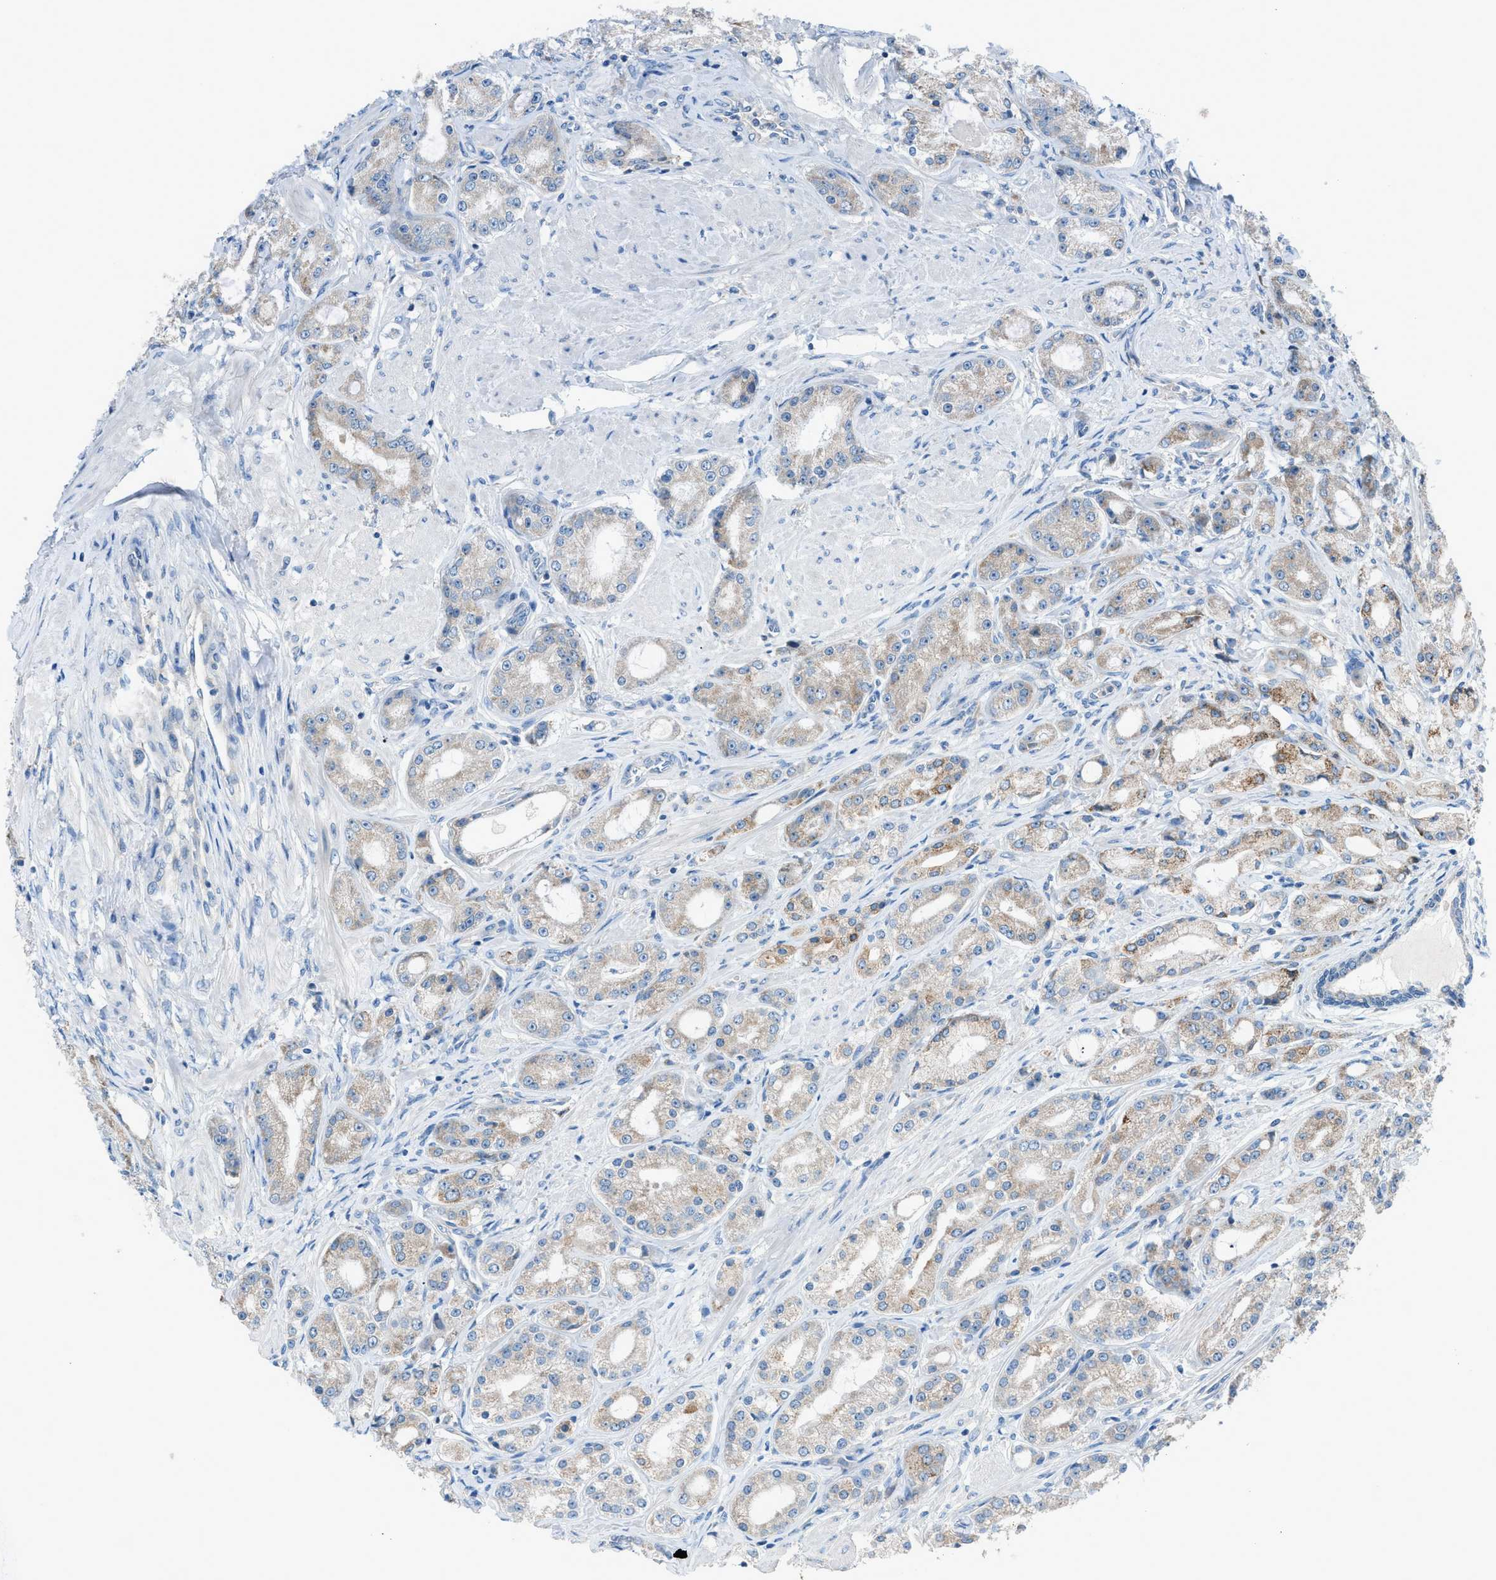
{"staining": {"intensity": "moderate", "quantity": "<25%", "location": "cytoplasmic/membranous"}, "tissue": "prostate cancer", "cell_type": "Tumor cells", "image_type": "cancer", "snomed": [{"axis": "morphology", "description": "Adenocarcinoma, Low grade"}, {"axis": "topography", "description": "Prostate"}], "caption": "Adenocarcinoma (low-grade) (prostate) tissue demonstrates moderate cytoplasmic/membranous expression in about <25% of tumor cells", "gene": "HEG1", "patient": {"sex": "male", "age": 63}}